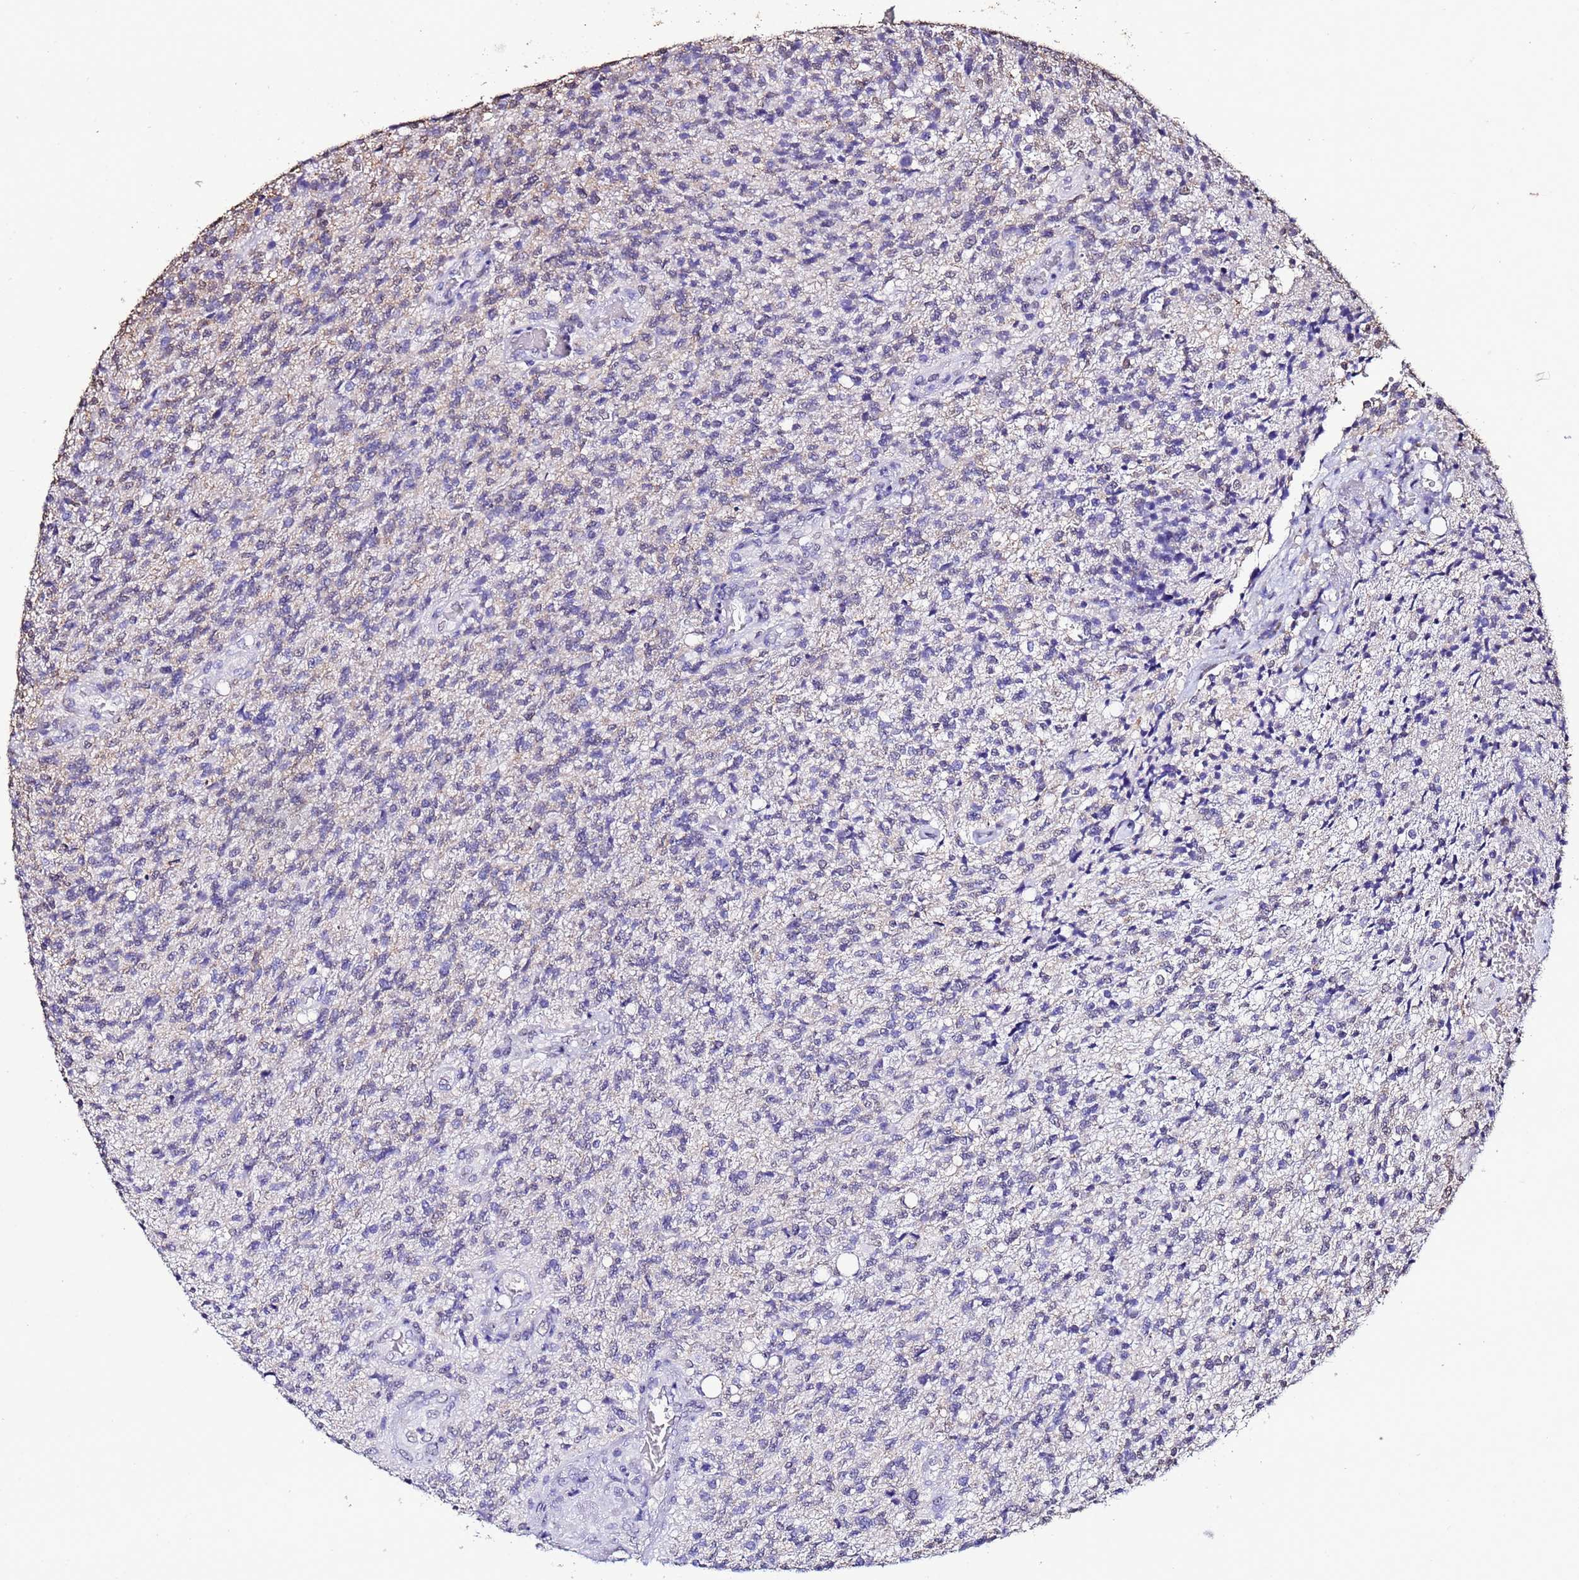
{"staining": {"intensity": "moderate", "quantity": "<25%", "location": "nuclear"}, "tissue": "glioma", "cell_type": "Tumor cells", "image_type": "cancer", "snomed": [{"axis": "morphology", "description": "Glioma, malignant, High grade"}, {"axis": "topography", "description": "Brain"}], "caption": "IHC of human high-grade glioma (malignant) demonstrates low levels of moderate nuclear positivity in approximately <25% of tumor cells.", "gene": "TRIP6", "patient": {"sex": "male", "age": 56}}